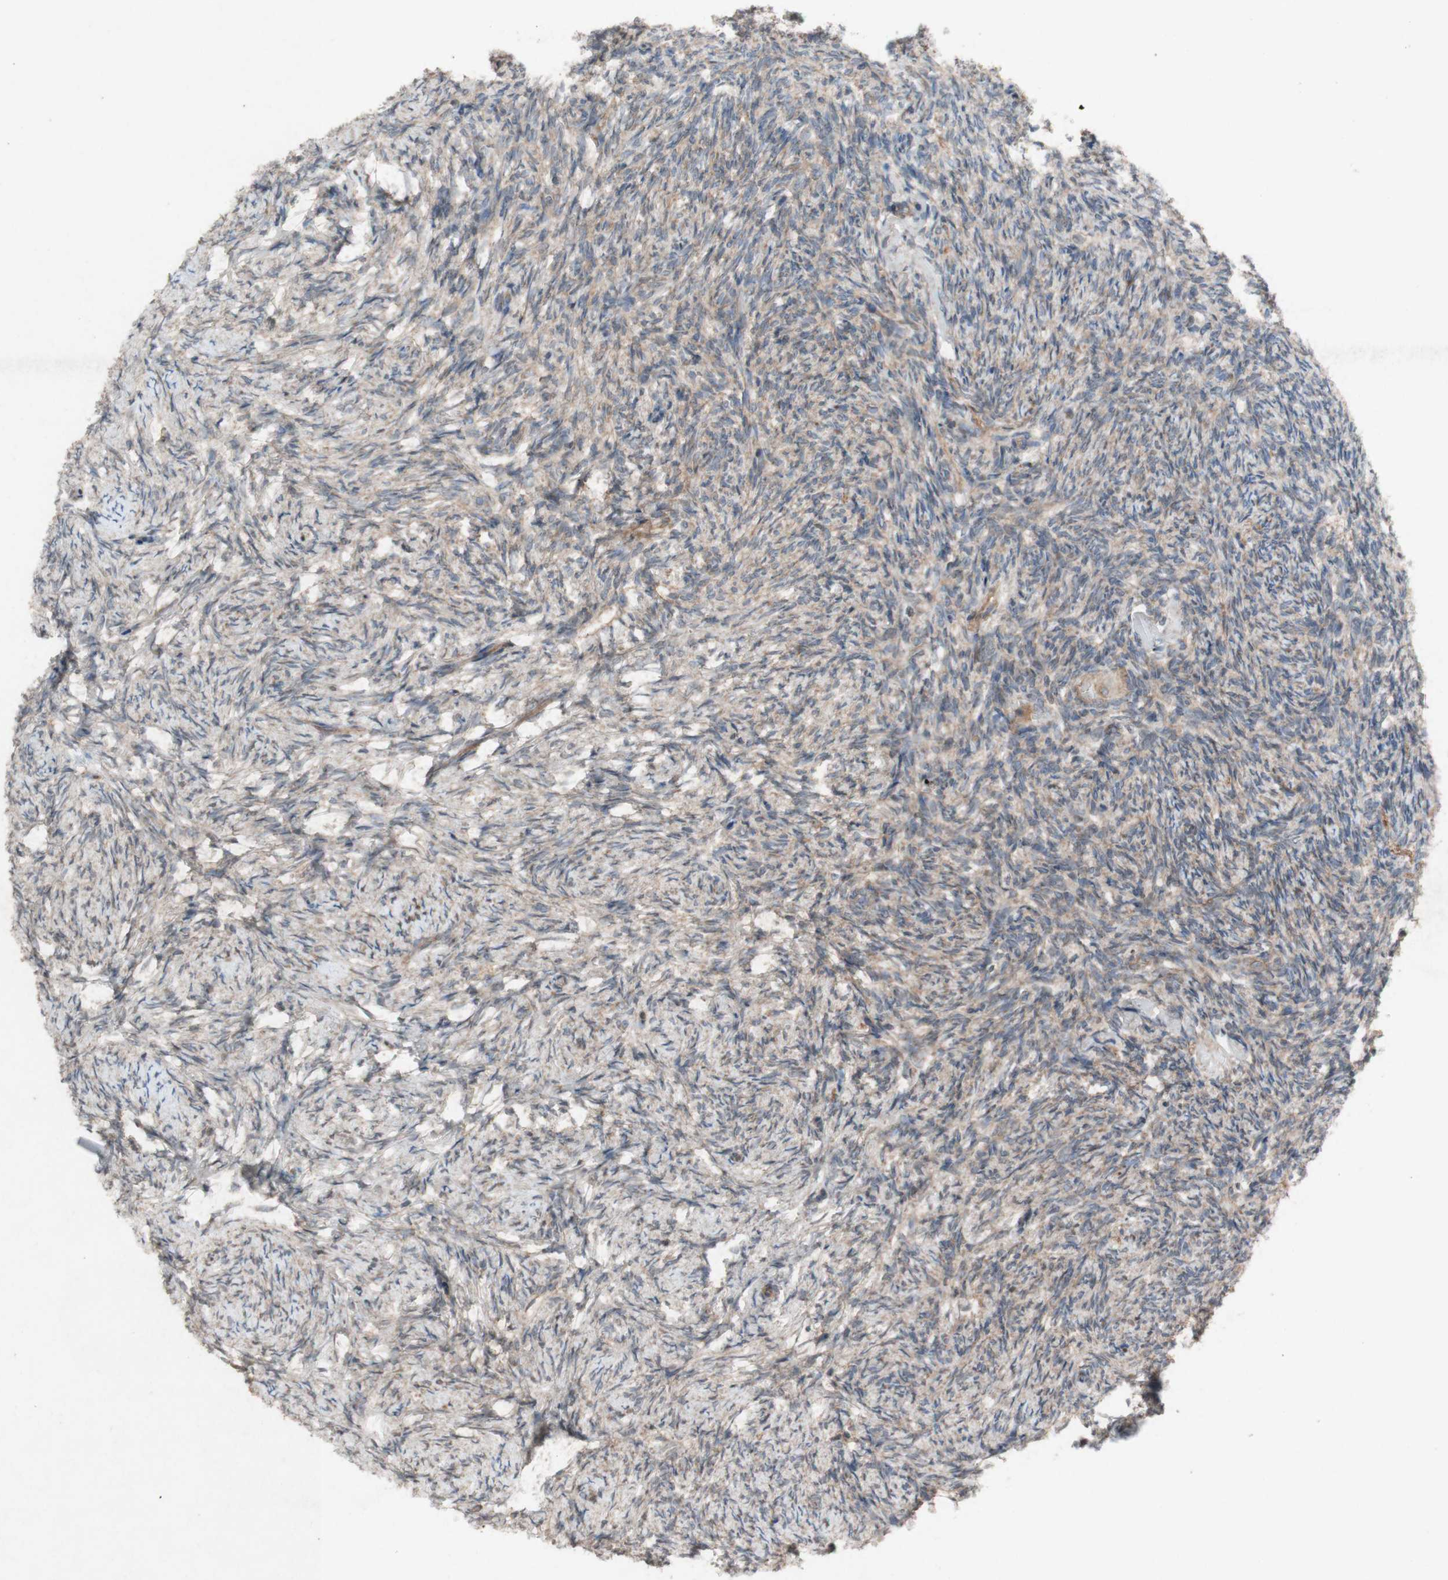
{"staining": {"intensity": "moderate", "quantity": ">75%", "location": "cytoplasmic/membranous"}, "tissue": "ovary", "cell_type": "Follicle cells", "image_type": "normal", "snomed": [{"axis": "morphology", "description": "Normal tissue, NOS"}, {"axis": "topography", "description": "Ovary"}], "caption": "A high-resolution image shows immunohistochemistry (IHC) staining of unremarkable ovary, which displays moderate cytoplasmic/membranous staining in approximately >75% of follicle cells.", "gene": "ATP6V1F", "patient": {"sex": "female", "age": 60}}